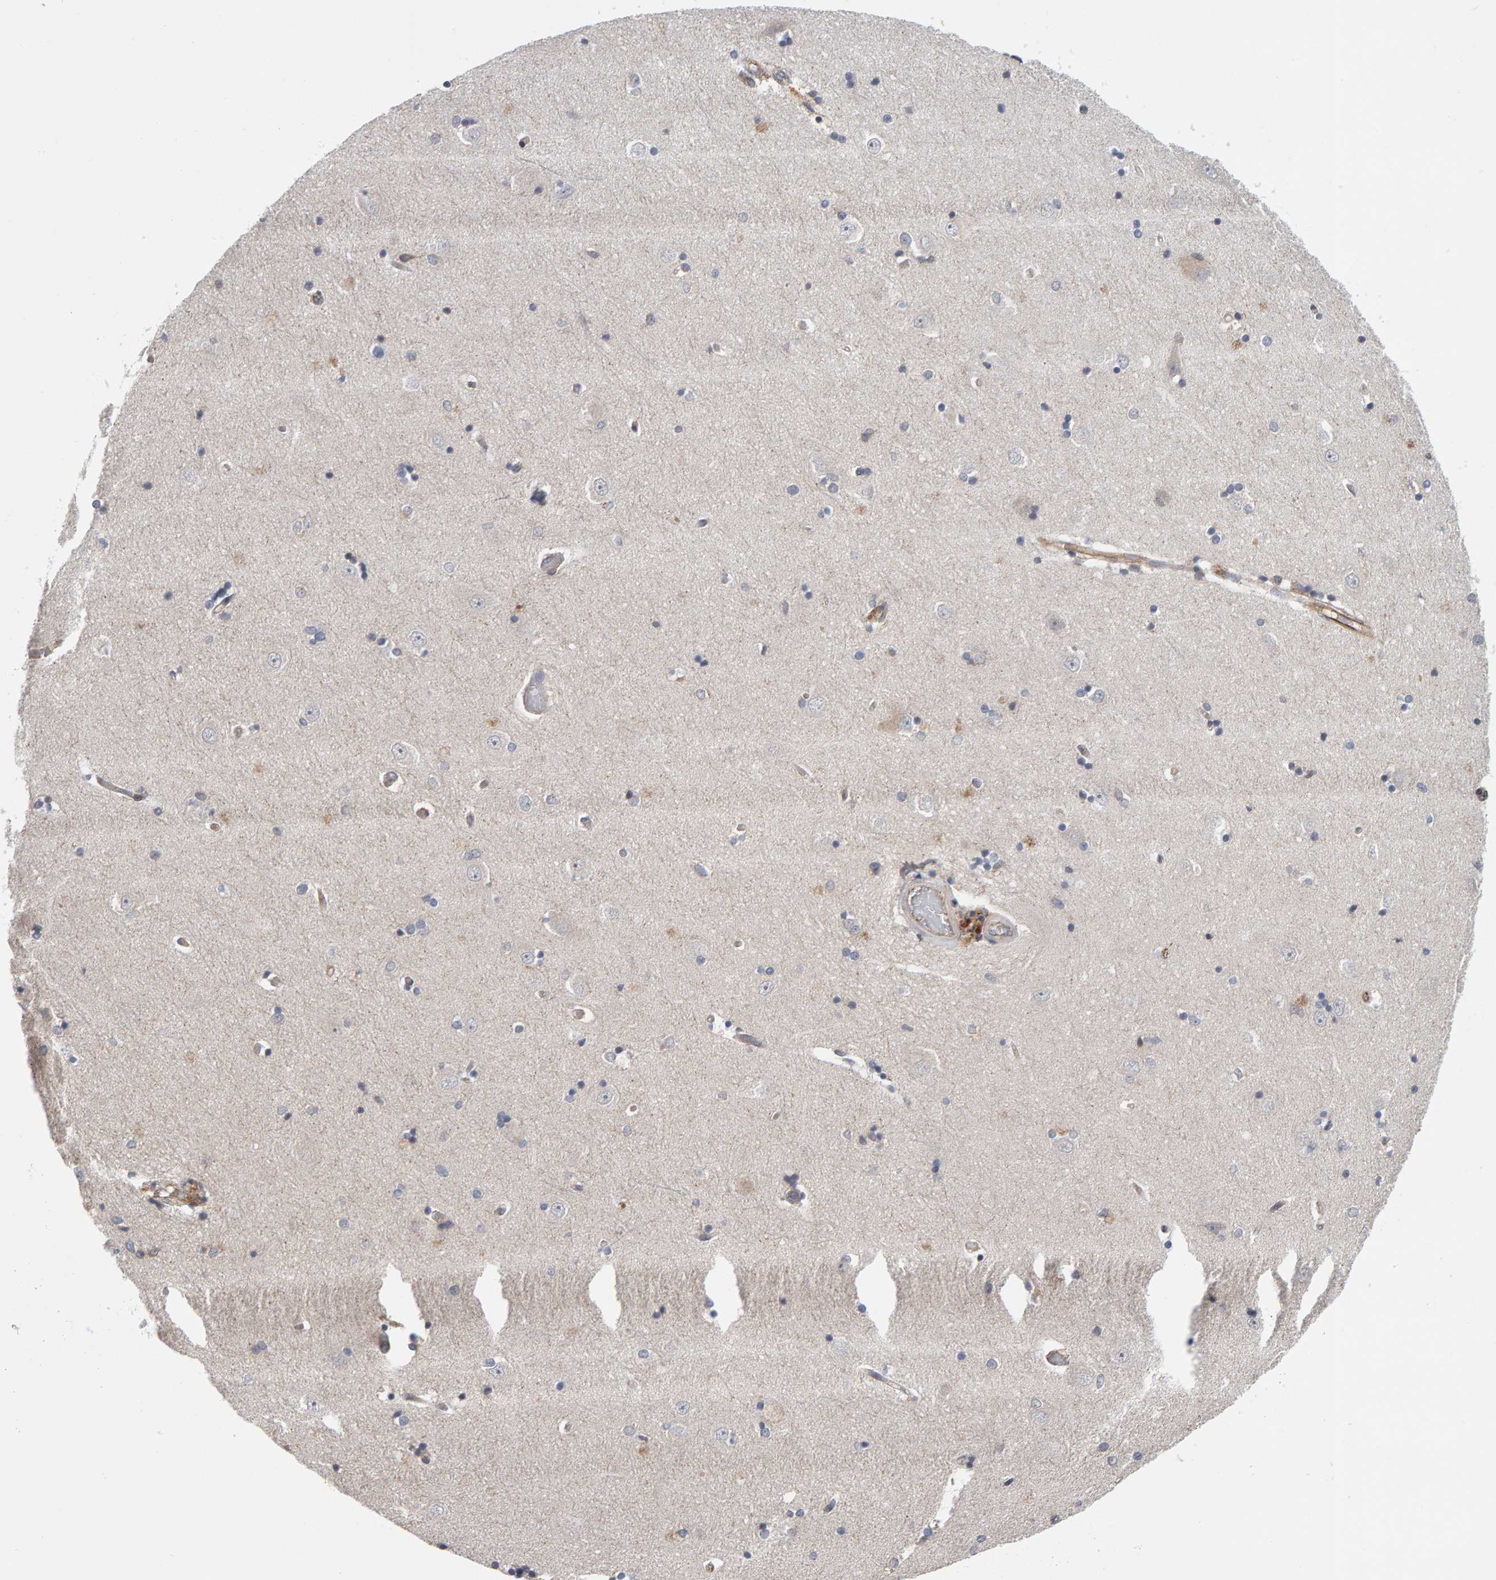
{"staining": {"intensity": "moderate", "quantity": "<25%", "location": "cytoplasmic/membranous"}, "tissue": "hippocampus", "cell_type": "Glial cells", "image_type": "normal", "snomed": [{"axis": "morphology", "description": "Normal tissue, NOS"}, {"axis": "topography", "description": "Hippocampus"}], "caption": "Immunohistochemical staining of benign human hippocampus displays <25% levels of moderate cytoplasmic/membranous protein staining in approximately <25% of glial cells.", "gene": "C9orf72", "patient": {"sex": "male", "age": 45}}